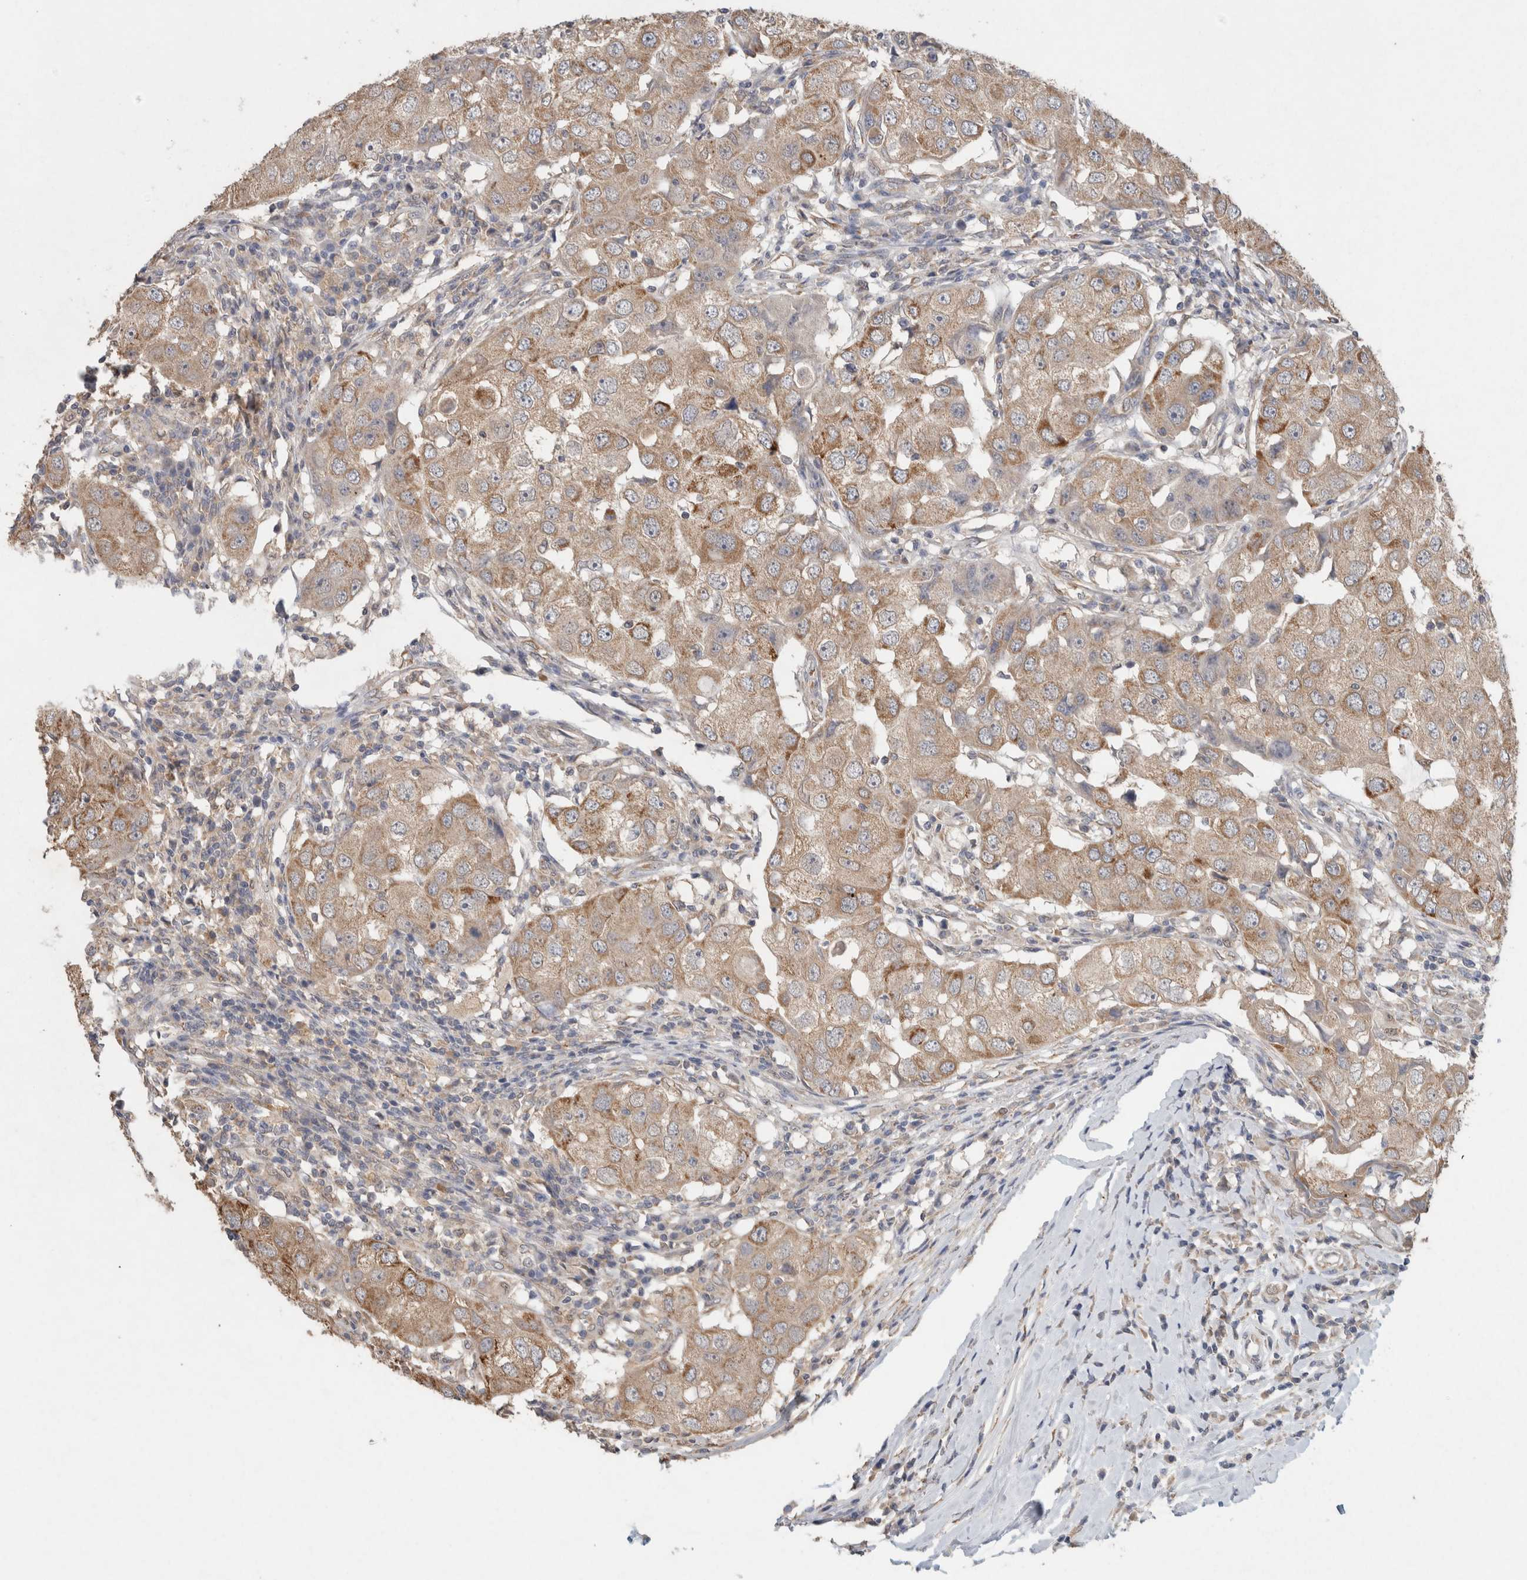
{"staining": {"intensity": "moderate", "quantity": ">75%", "location": "cytoplasmic/membranous"}, "tissue": "breast cancer", "cell_type": "Tumor cells", "image_type": "cancer", "snomed": [{"axis": "morphology", "description": "Duct carcinoma"}, {"axis": "topography", "description": "Breast"}], "caption": "High-magnification brightfield microscopy of breast cancer (intraductal carcinoma) stained with DAB (3,3'-diaminobenzidine) (brown) and counterstained with hematoxylin (blue). tumor cells exhibit moderate cytoplasmic/membranous expression is appreciated in approximately>75% of cells. Nuclei are stained in blue.", "gene": "RAB14", "patient": {"sex": "female", "age": 27}}